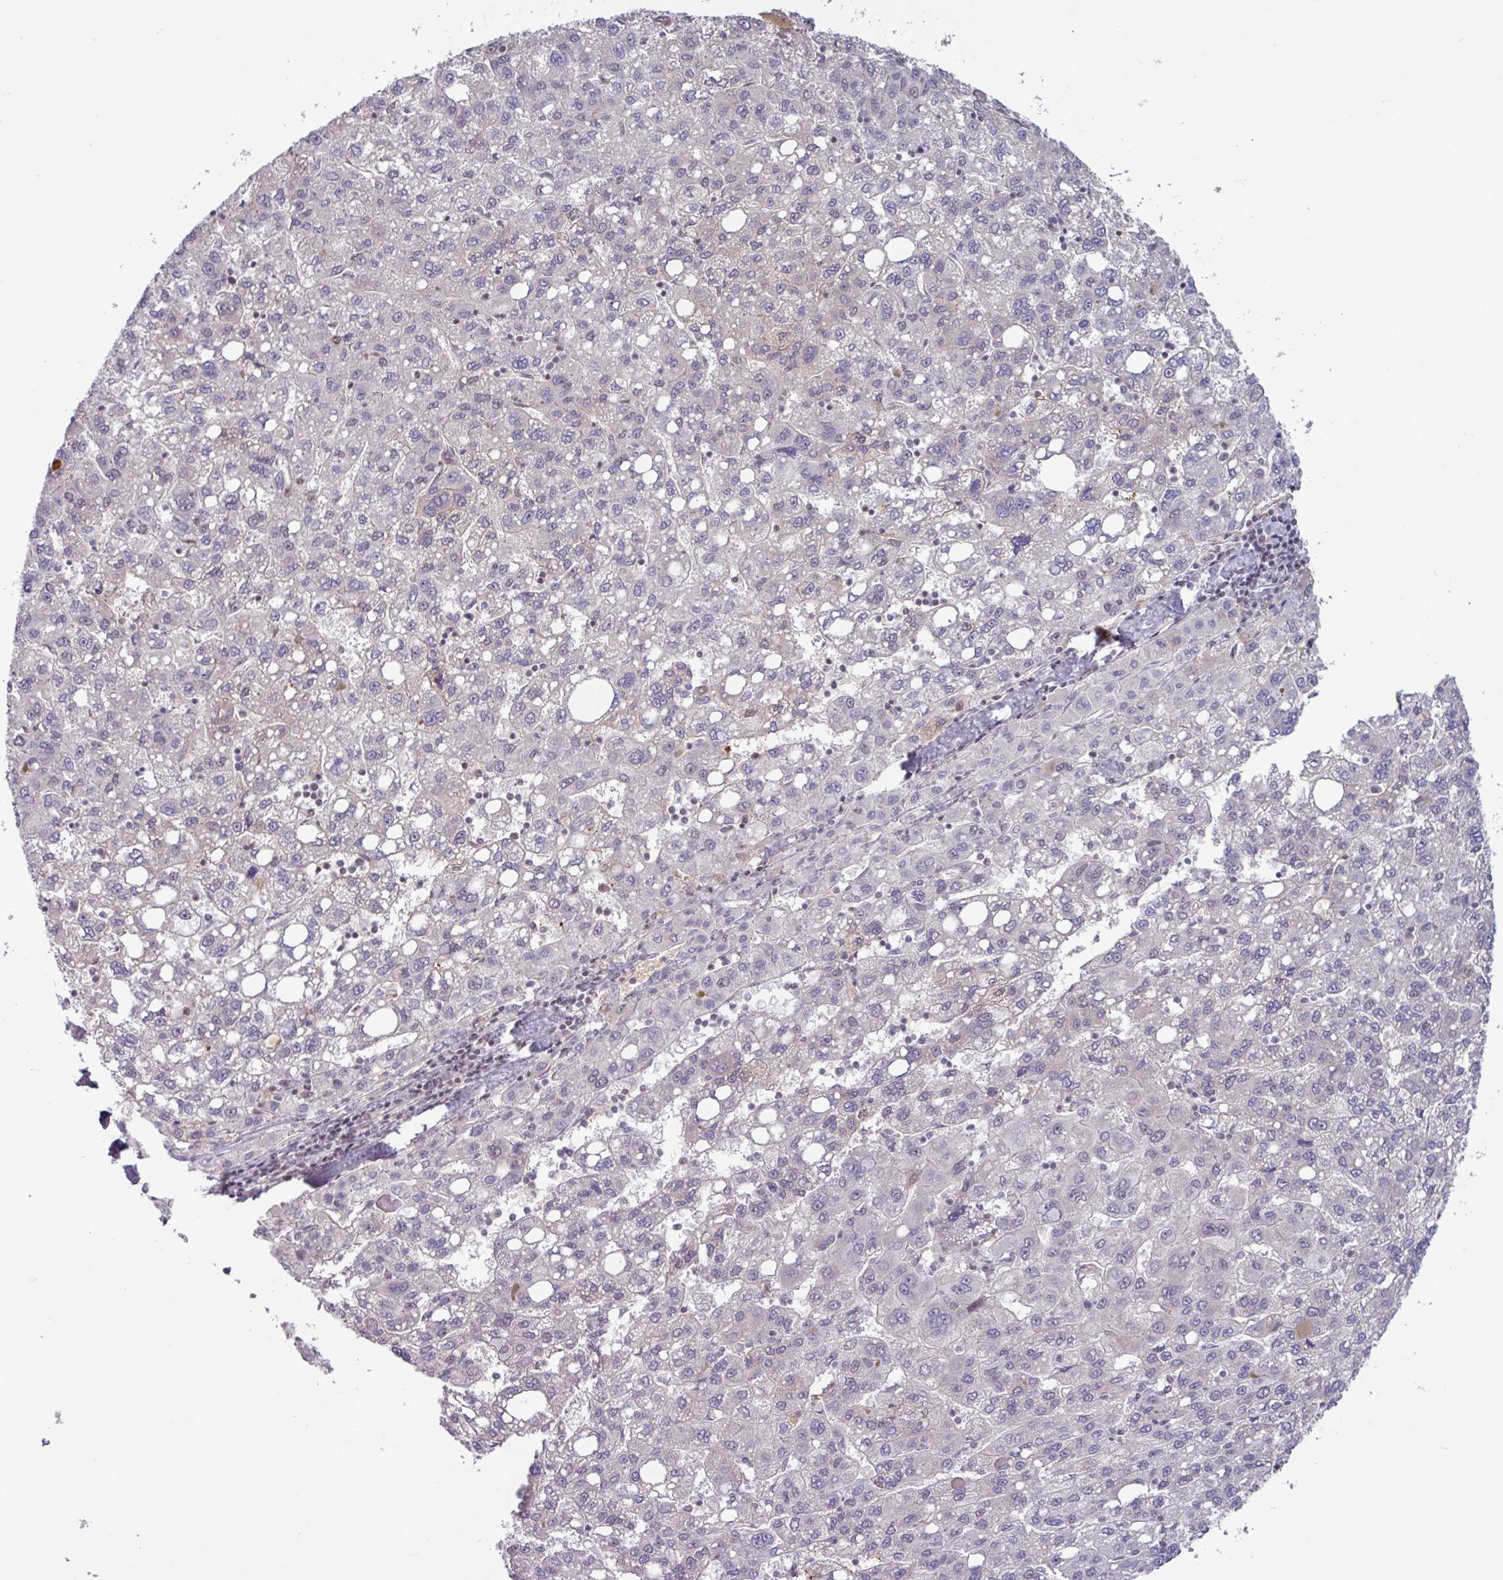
{"staining": {"intensity": "negative", "quantity": "none", "location": "none"}, "tissue": "liver cancer", "cell_type": "Tumor cells", "image_type": "cancer", "snomed": [{"axis": "morphology", "description": "Carcinoma, Hepatocellular, NOS"}, {"axis": "topography", "description": "Liver"}], "caption": "Immunohistochemistry of human liver cancer (hepatocellular carcinoma) demonstrates no staining in tumor cells.", "gene": "ZNF575", "patient": {"sex": "female", "age": 82}}